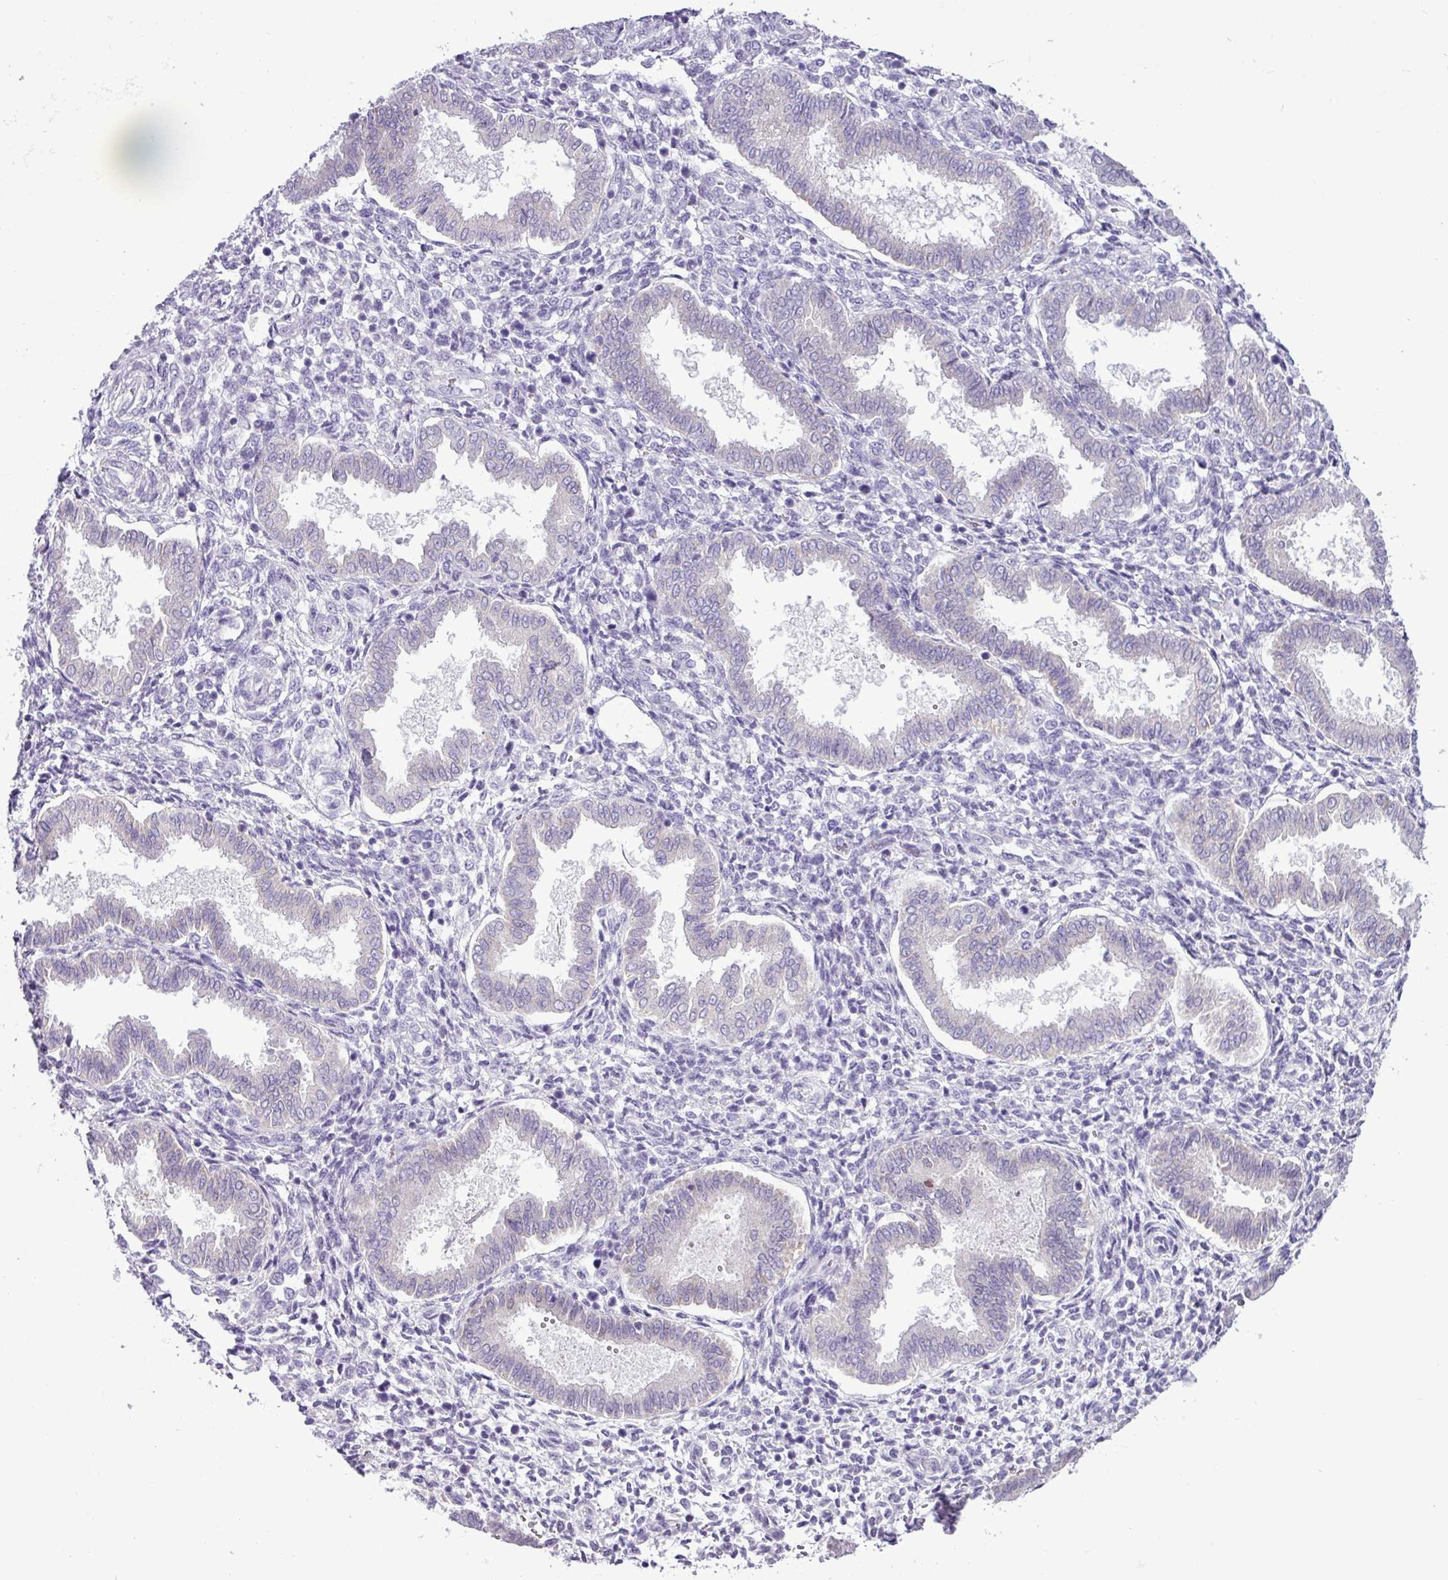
{"staining": {"intensity": "negative", "quantity": "none", "location": "none"}, "tissue": "endometrium", "cell_type": "Cells in endometrial stroma", "image_type": "normal", "snomed": [{"axis": "morphology", "description": "Normal tissue, NOS"}, {"axis": "topography", "description": "Endometrium"}], "caption": "Unremarkable endometrium was stained to show a protein in brown. There is no significant expression in cells in endometrial stroma.", "gene": "ALDH3A1", "patient": {"sex": "female", "age": 24}}